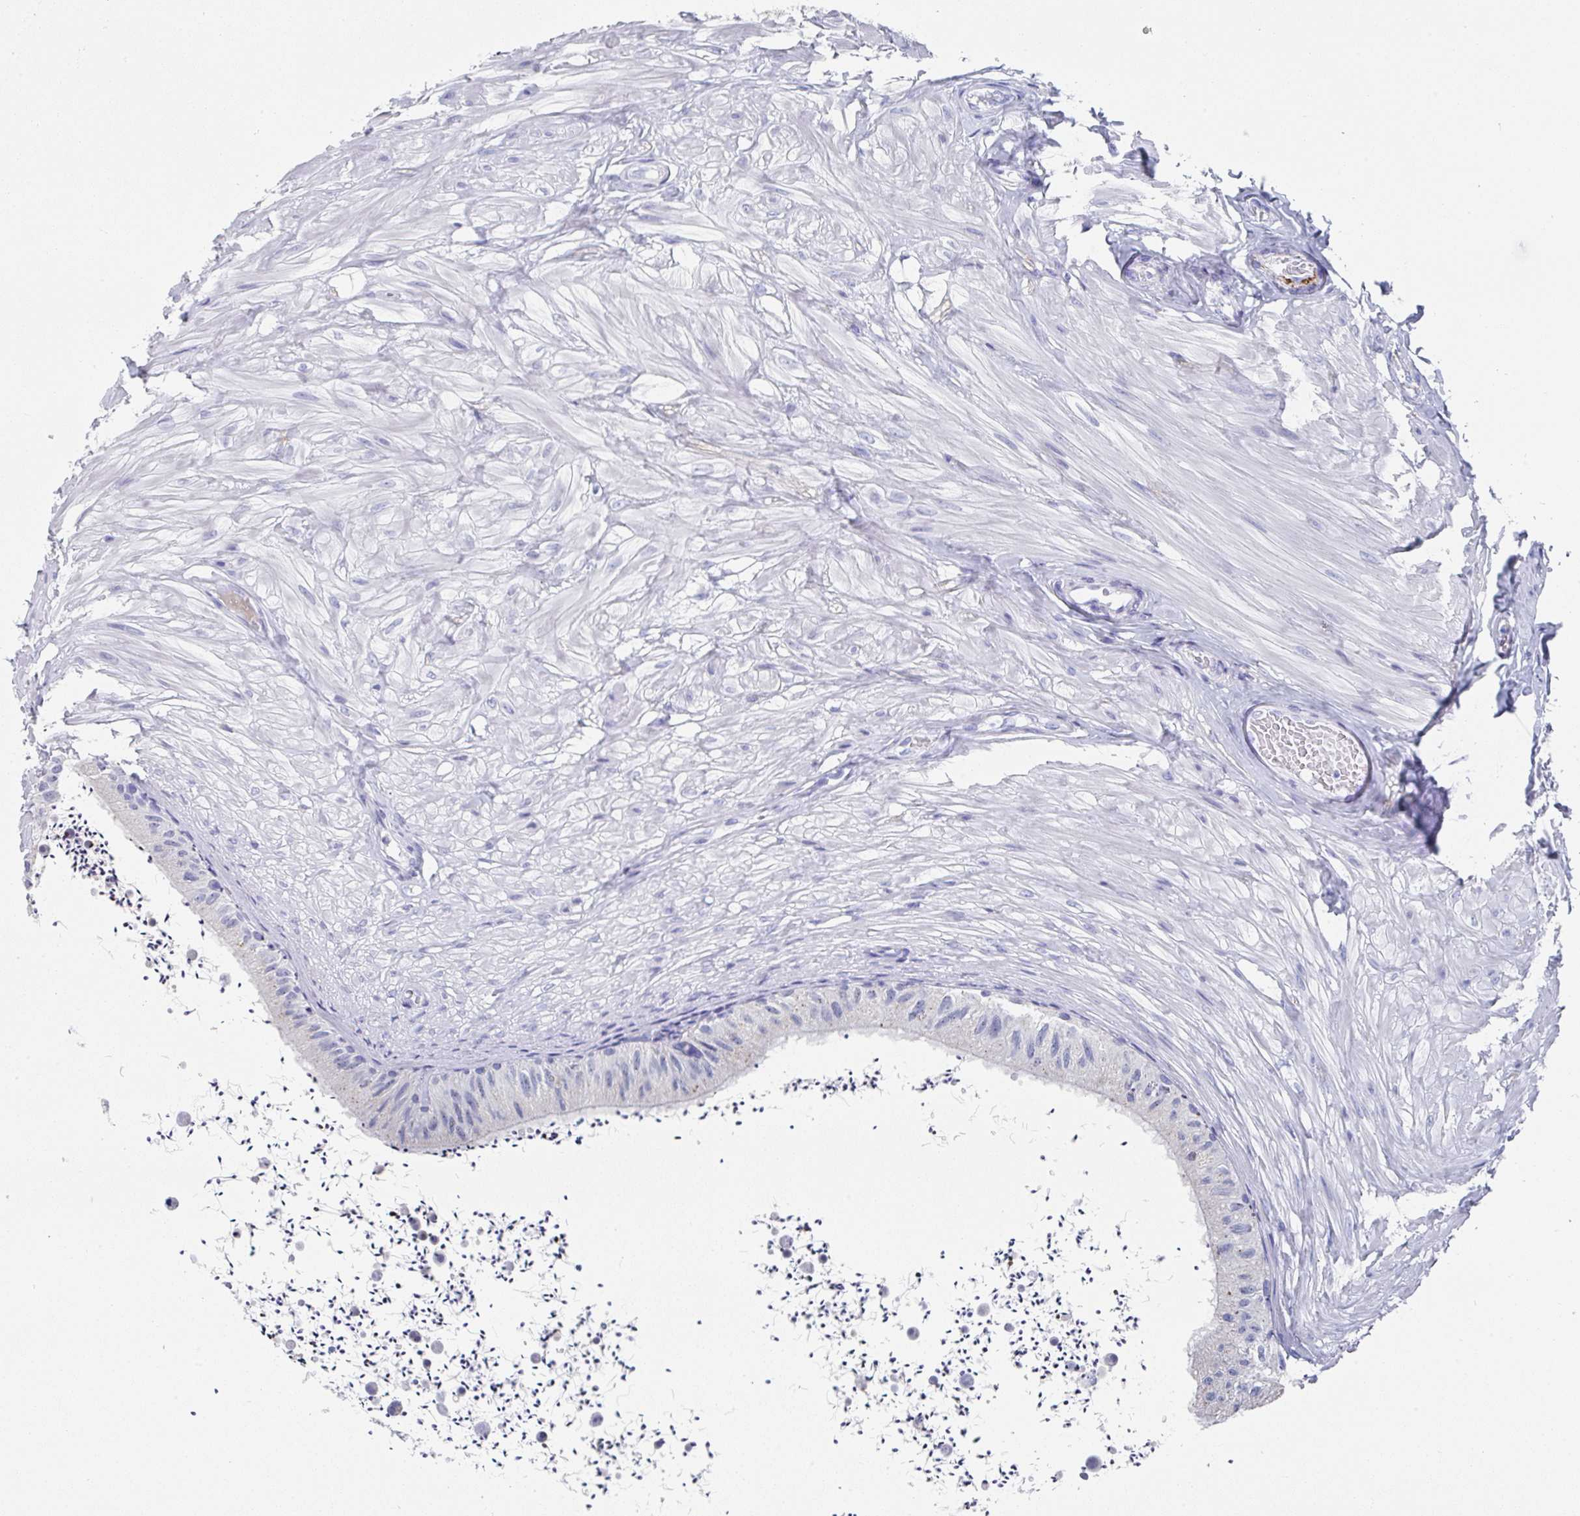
{"staining": {"intensity": "negative", "quantity": "none", "location": "none"}, "tissue": "epididymis", "cell_type": "Glandular cells", "image_type": "normal", "snomed": [{"axis": "morphology", "description": "Normal tissue, NOS"}, {"axis": "topography", "description": "Epididymis"}, {"axis": "topography", "description": "Peripheral nerve tissue"}], "caption": "Immunohistochemistry photomicrograph of normal human epididymis stained for a protein (brown), which shows no staining in glandular cells.", "gene": "TNFRSF8", "patient": {"sex": "male", "age": 32}}